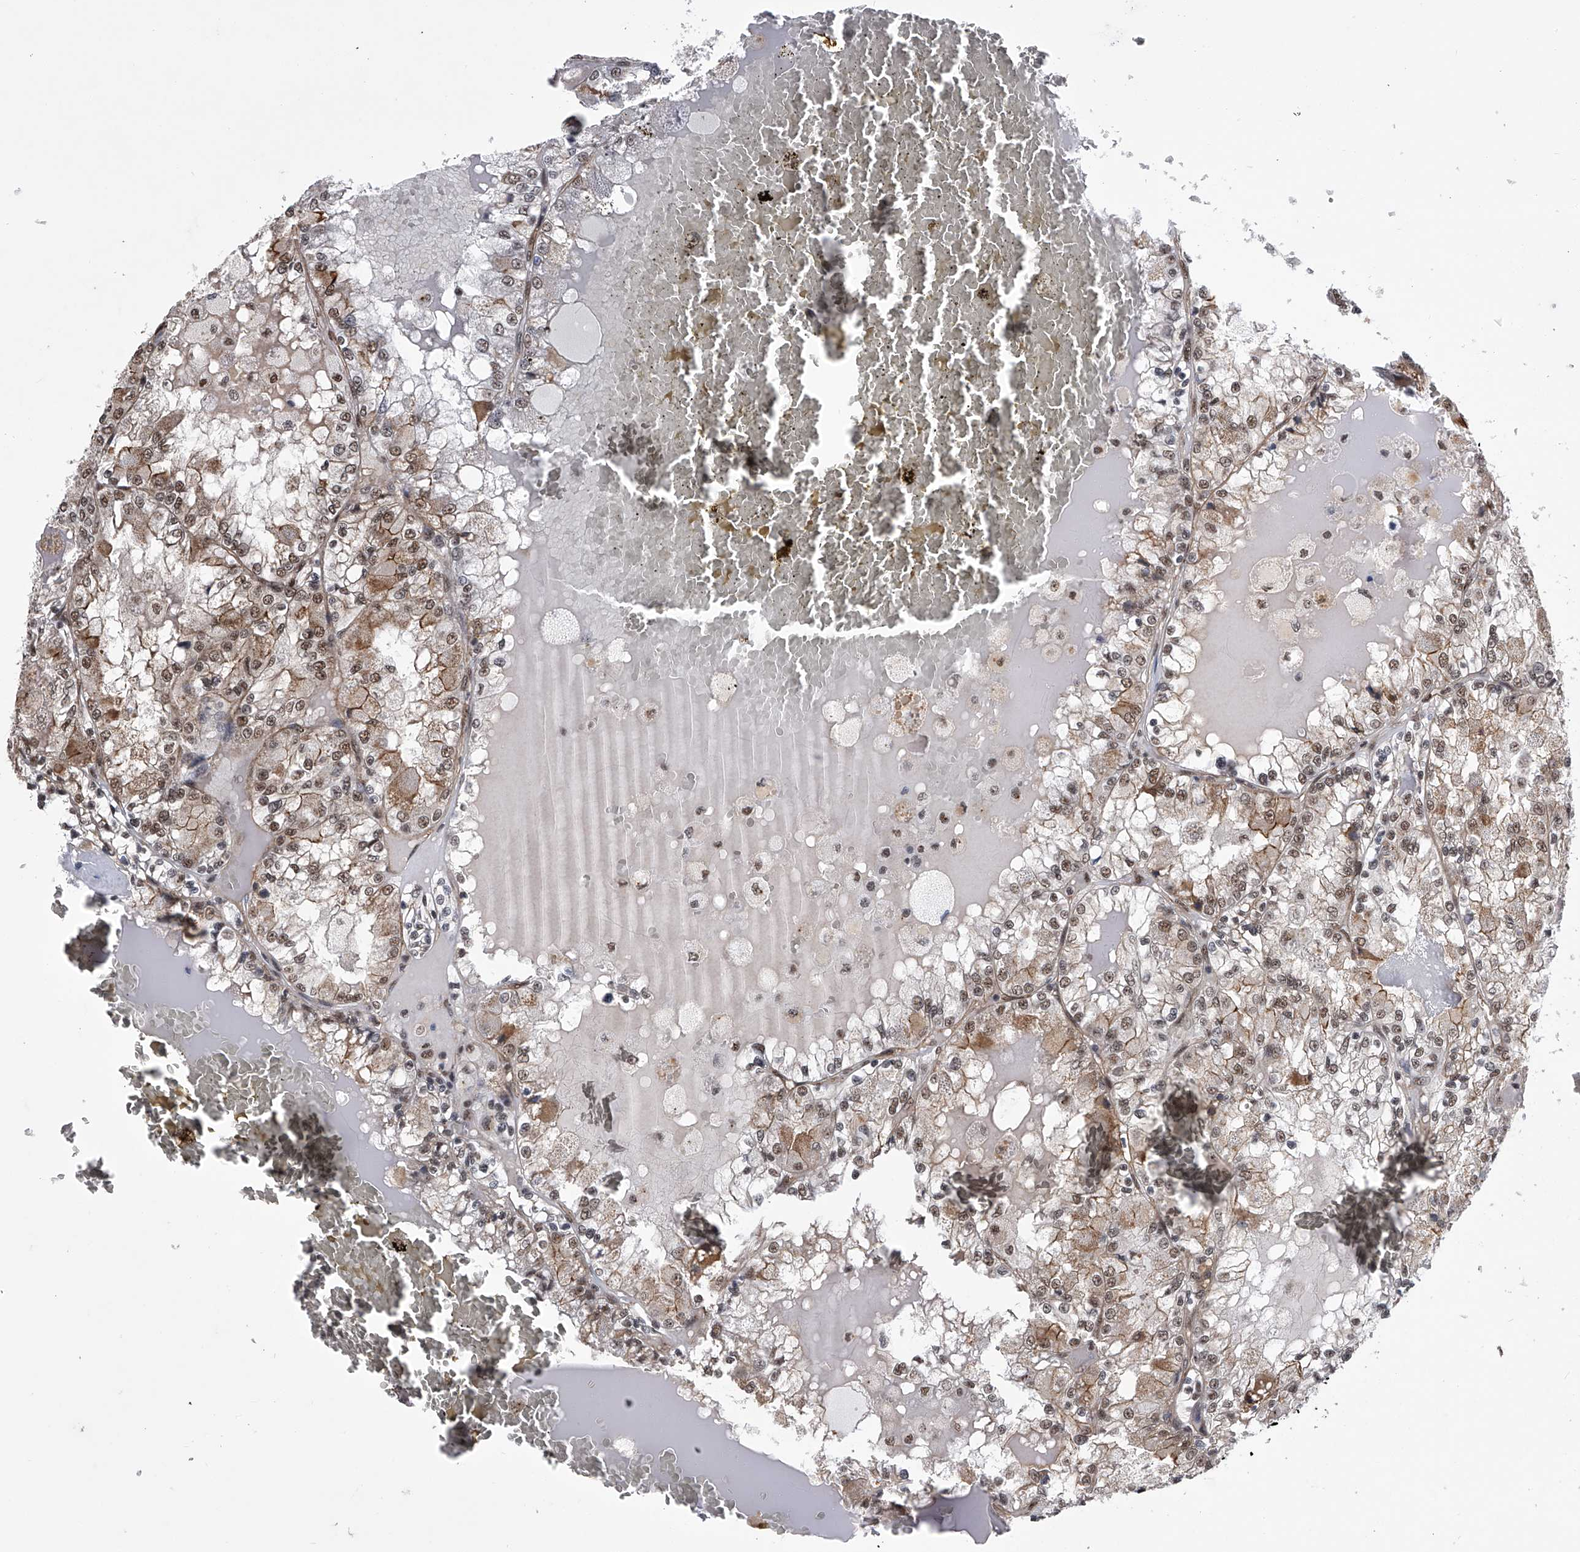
{"staining": {"intensity": "moderate", "quantity": ">75%", "location": "cytoplasmic/membranous,nuclear"}, "tissue": "renal cancer", "cell_type": "Tumor cells", "image_type": "cancer", "snomed": [{"axis": "morphology", "description": "Adenocarcinoma, NOS"}, {"axis": "topography", "description": "Kidney"}], "caption": "Moderate cytoplasmic/membranous and nuclear positivity for a protein is seen in approximately >75% of tumor cells of renal cancer (adenocarcinoma) using immunohistochemistry.", "gene": "ZNF76", "patient": {"sex": "female", "age": 56}}